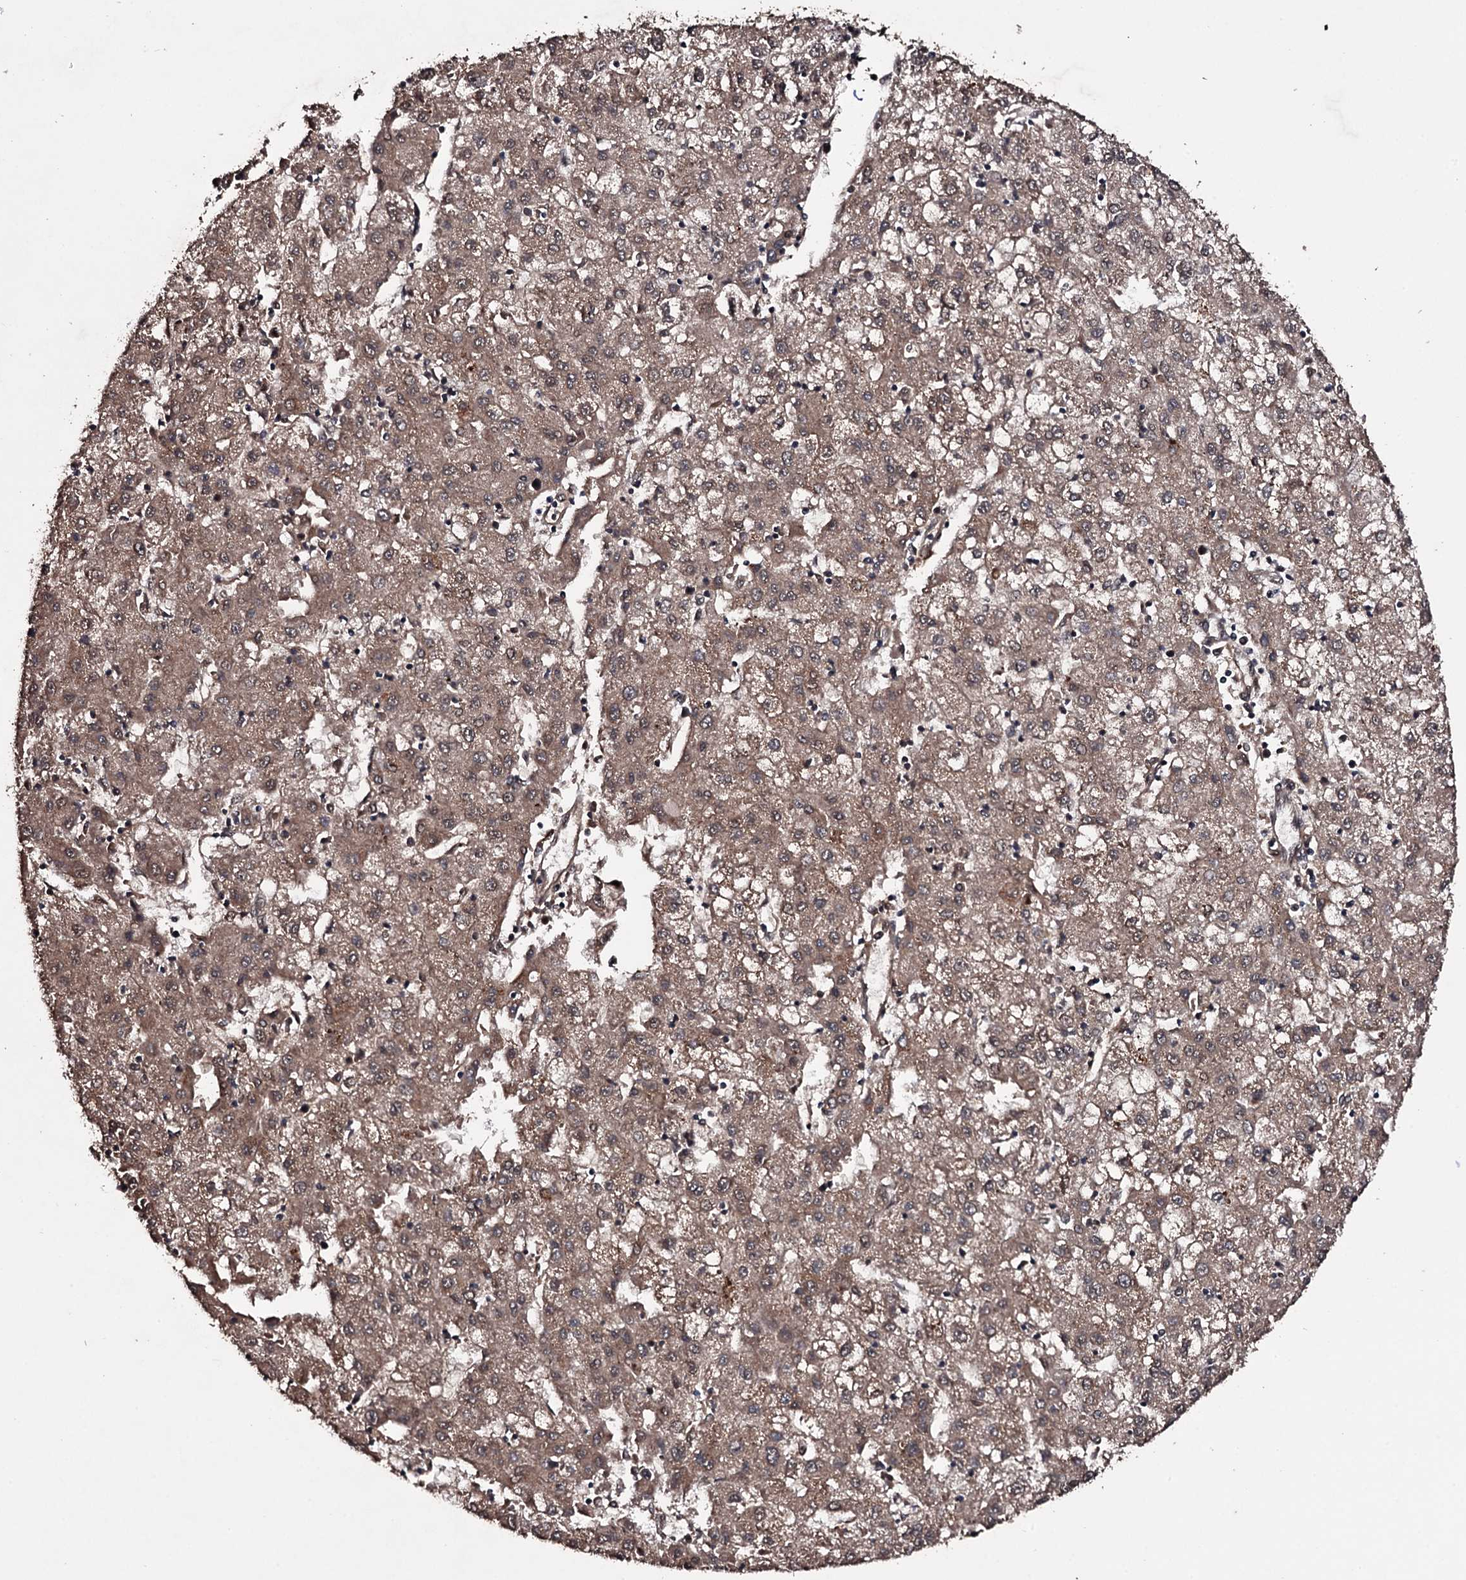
{"staining": {"intensity": "moderate", "quantity": ">75%", "location": "cytoplasmic/membranous"}, "tissue": "liver cancer", "cell_type": "Tumor cells", "image_type": "cancer", "snomed": [{"axis": "morphology", "description": "Carcinoma, Hepatocellular, NOS"}, {"axis": "topography", "description": "Liver"}], "caption": "Immunohistochemistry staining of liver cancer (hepatocellular carcinoma), which demonstrates medium levels of moderate cytoplasmic/membranous staining in about >75% of tumor cells indicating moderate cytoplasmic/membranous protein staining. The staining was performed using DAB (brown) for protein detection and nuclei were counterstained in hematoxylin (blue).", "gene": "MRPS31", "patient": {"sex": "male", "age": 72}}